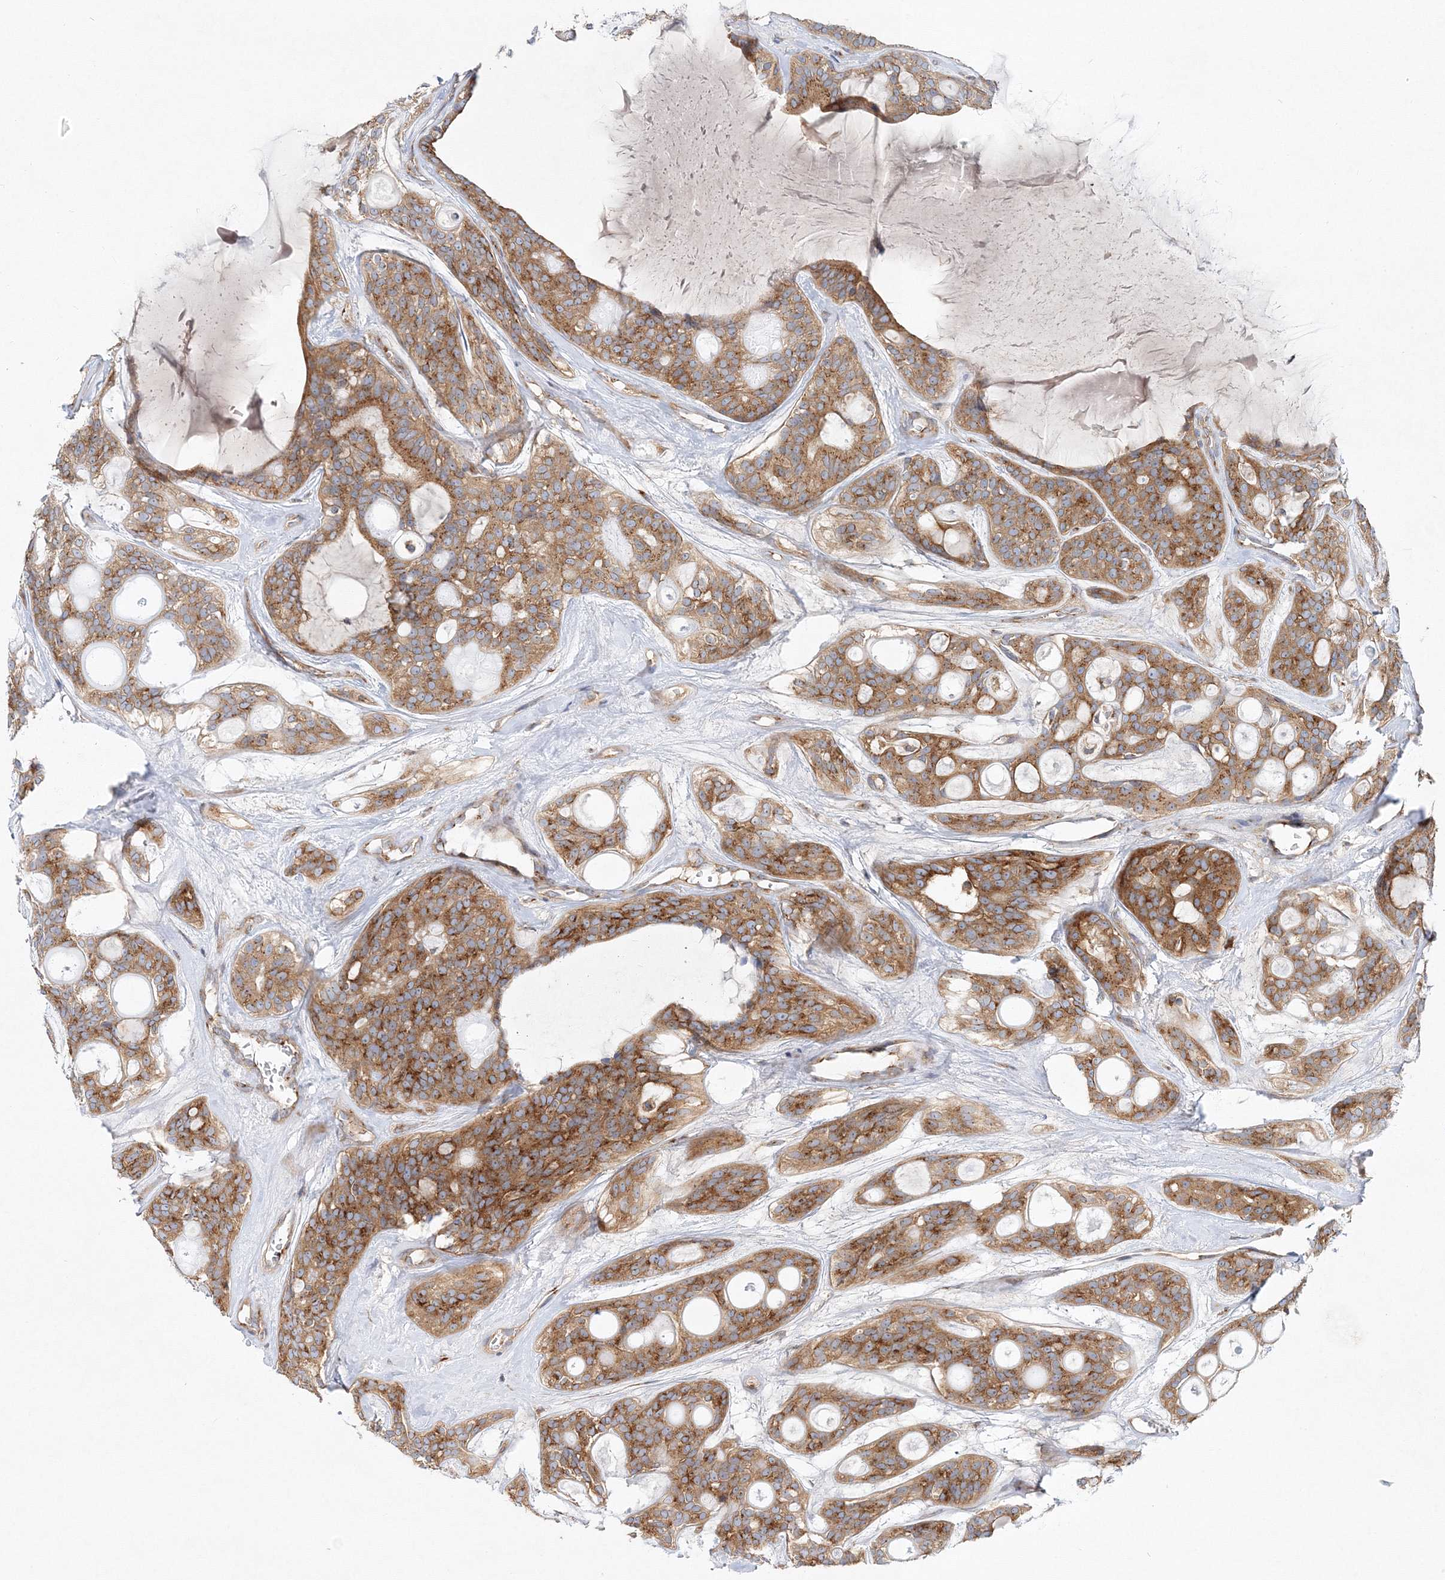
{"staining": {"intensity": "moderate", "quantity": ">75%", "location": "cytoplasmic/membranous"}, "tissue": "head and neck cancer", "cell_type": "Tumor cells", "image_type": "cancer", "snomed": [{"axis": "morphology", "description": "Adenocarcinoma, NOS"}, {"axis": "topography", "description": "Head-Neck"}], "caption": "The photomicrograph shows staining of head and neck cancer, revealing moderate cytoplasmic/membranous protein expression (brown color) within tumor cells.", "gene": "SEC23IP", "patient": {"sex": "male", "age": 66}}